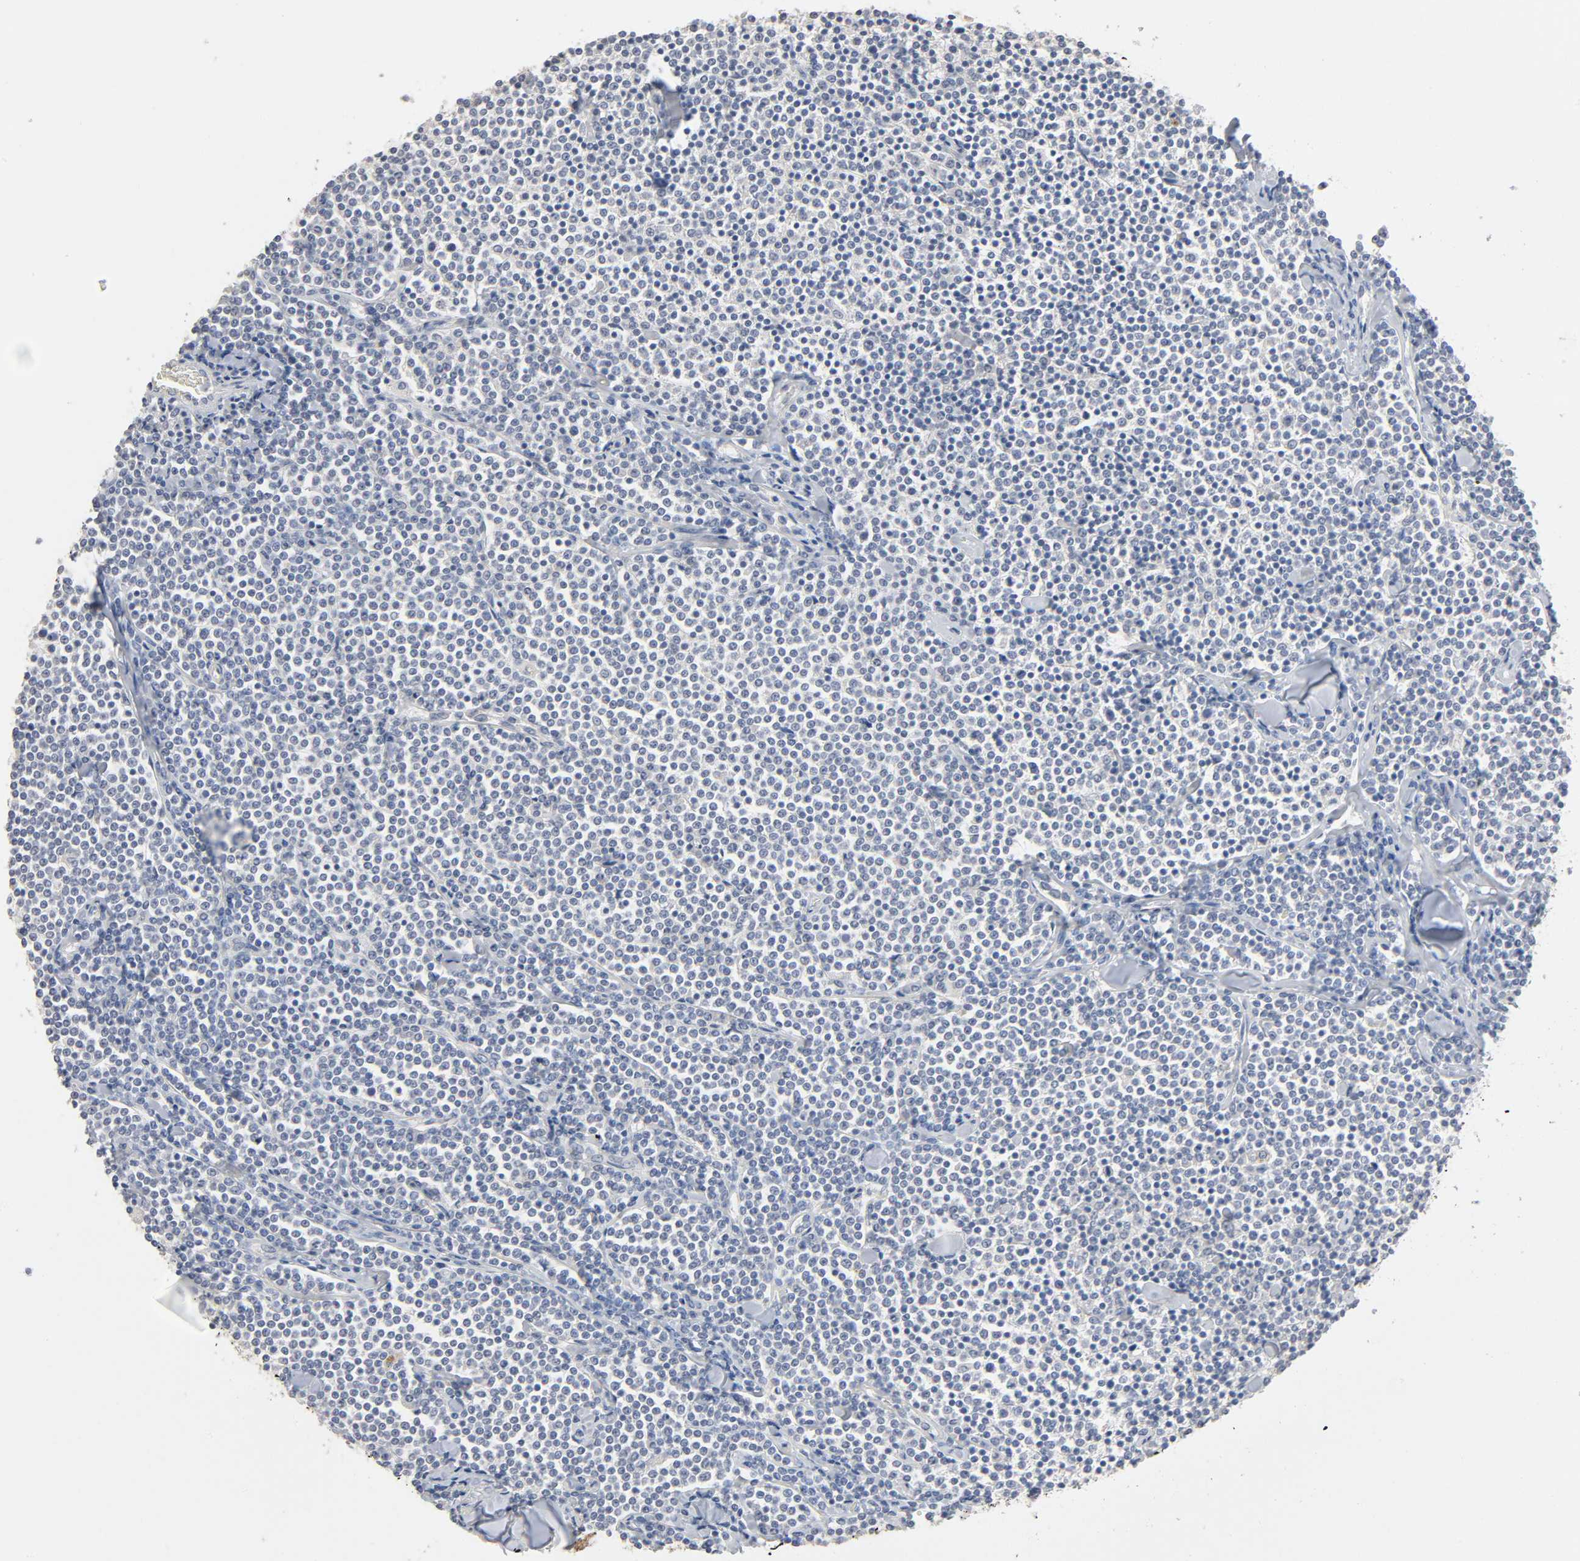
{"staining": {"intensity": "negative", "quantity": "none", "location": "none"}, "tissue": "lymphoma", "cell_type": "Tumor cells", "image_type": "cancer", "snomed": [{"axis": "morphology", "description": "Malignant lymphoma, non-Hodgkin's type, Low grade"}, {"axis": "topography", "description": "Soft tissue"}], "caption": "This is an IHC image of human lymphoma. There is no expression in tumor cells.", "gene": "SLC10A2", "patient": {"sex": "male", "age": 92}}